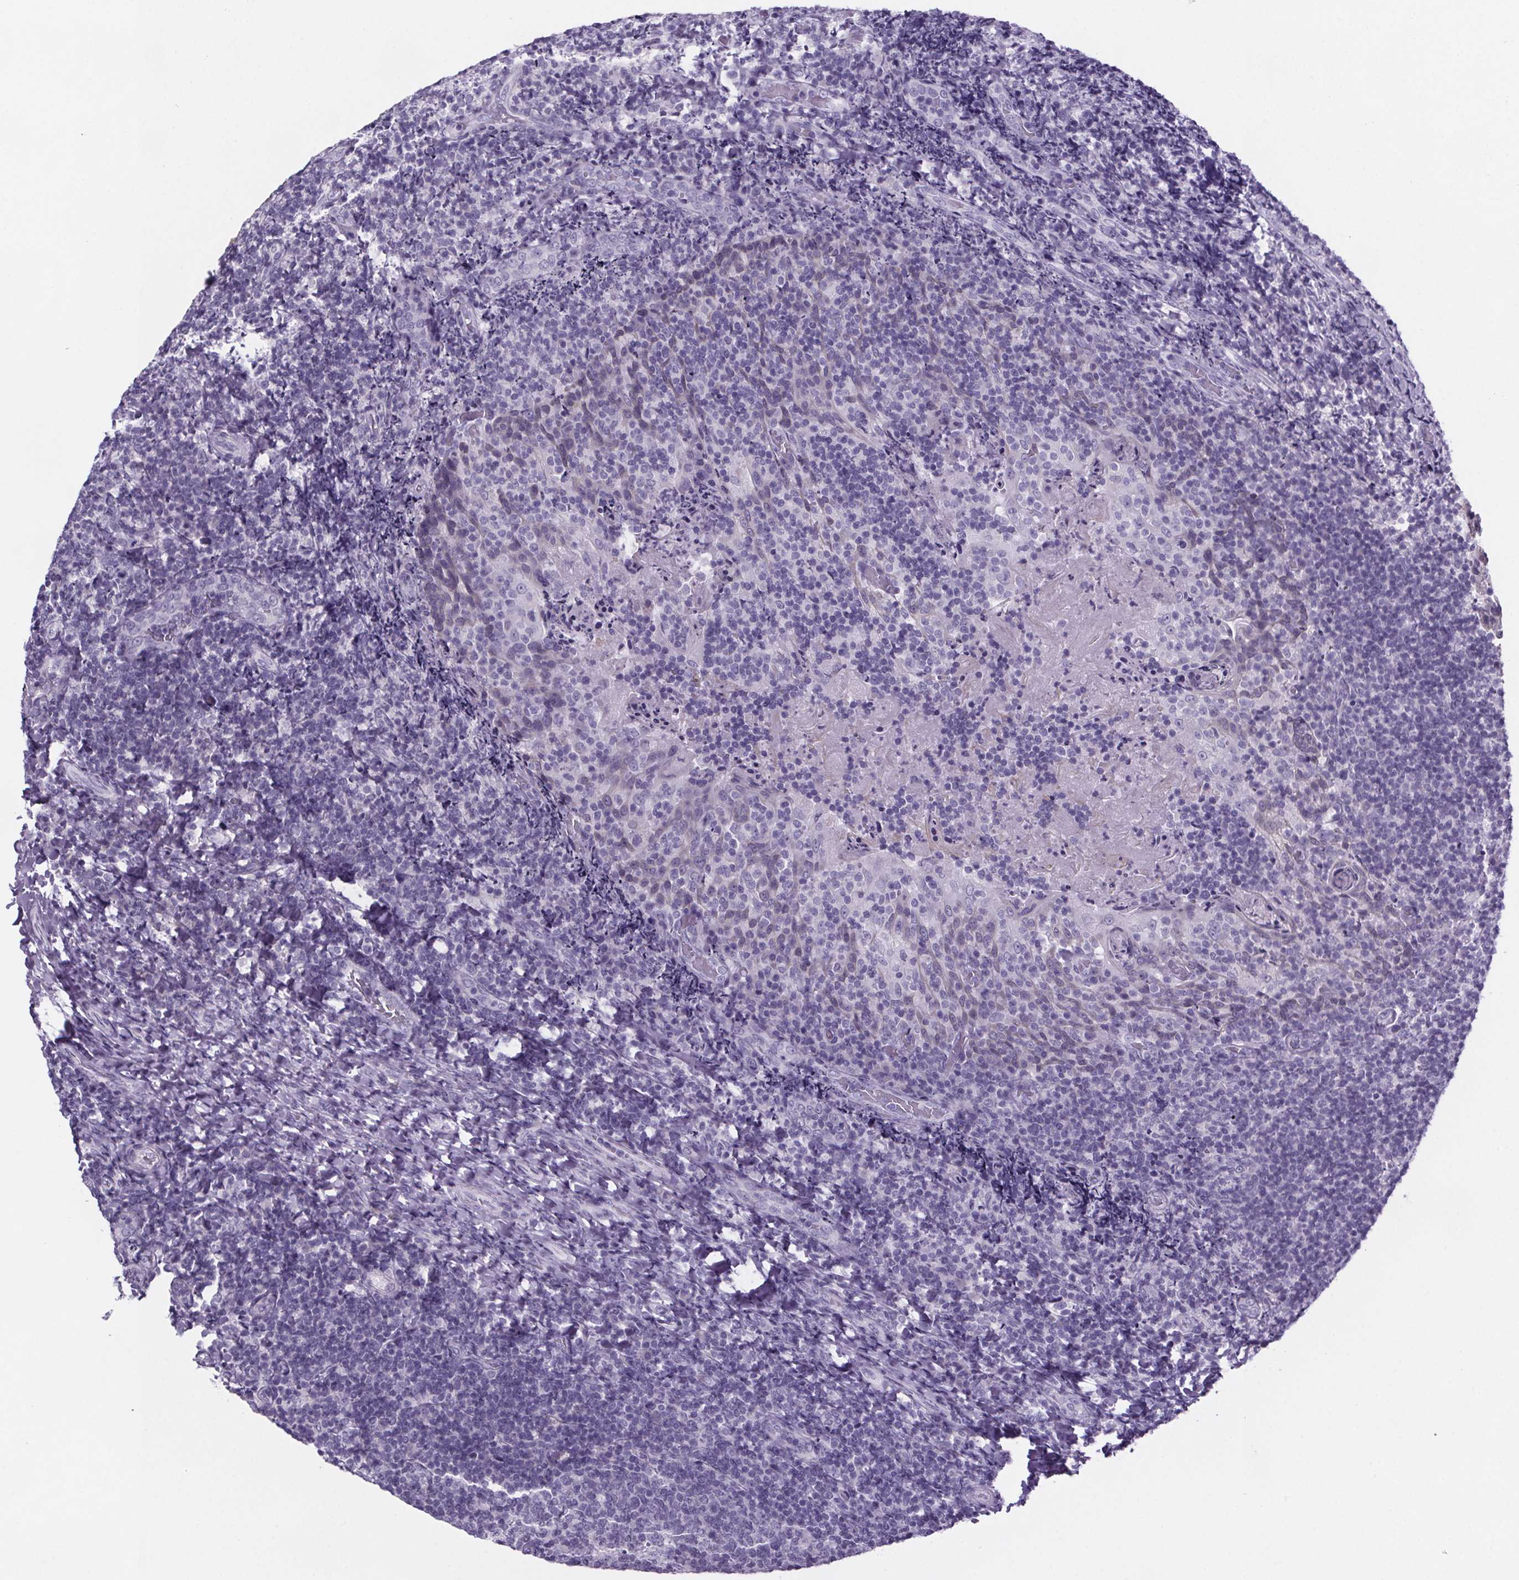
{"staining": {"intensity": "negative", "quantity": "none", "location": "none"}, "tissue": "tonsil", "cell_type": "Germinal center cells", "image_type": "normal", "snomed": [{"axis": "morphology", "description": "Normal tissue, NOS"}, {"axis": "topography", "description": "Tonsil"}], "caption": "This is a micrograph of IHC staining of benign tonsil, which shows no positivity in germinal center cells.", "gene": "CUBN", "patient": {"sex": "female", "age": 10}}